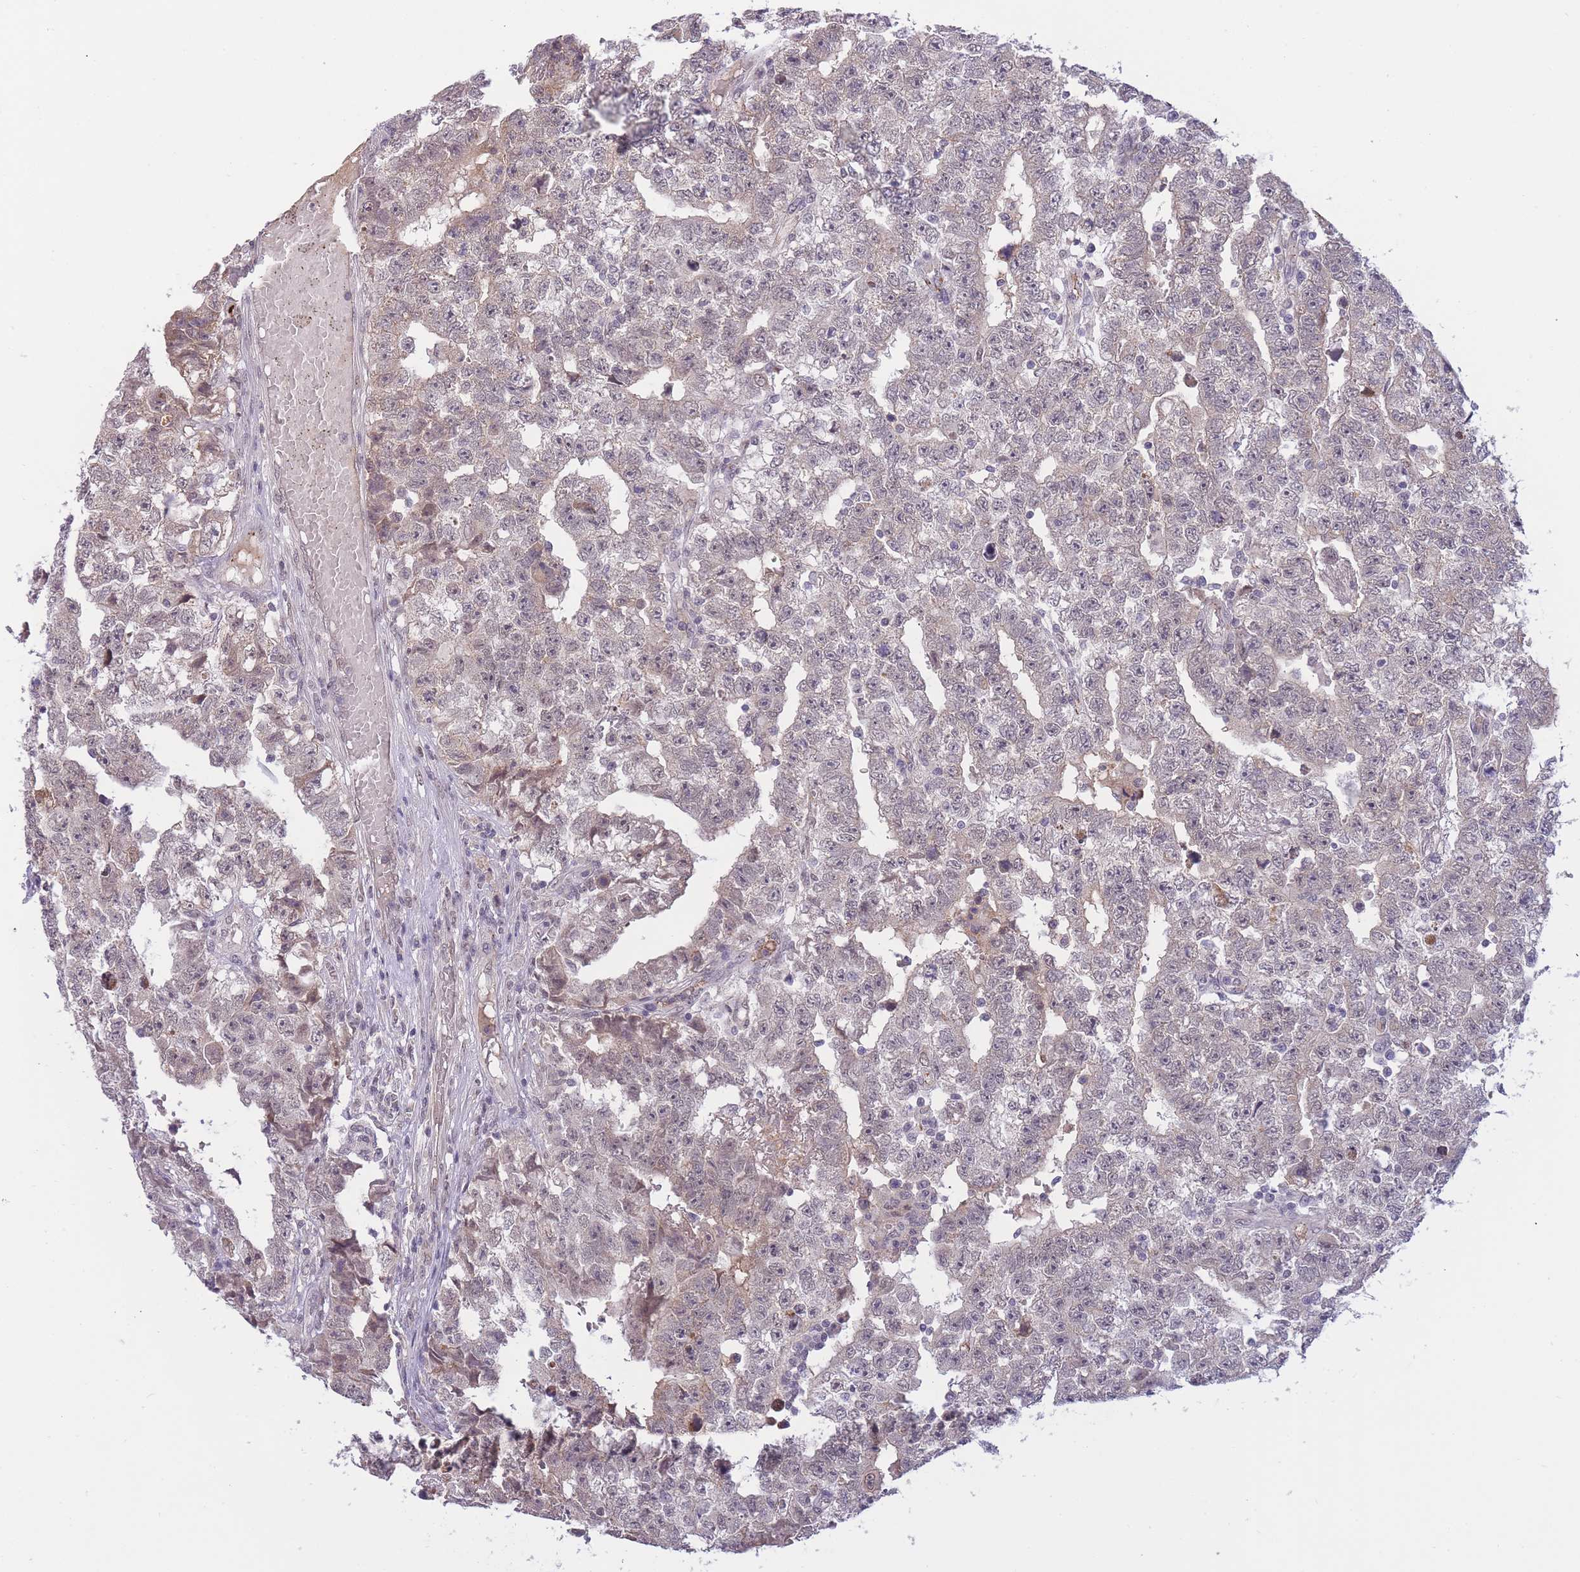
{"staining": {"intensity": "weak", "quantity": "25%-75%", "location": "nuclear"}, "tissue": "testis cancer", "cell_type": "Tumor cells", "image_type": "cancer", "snomed": [{"axis": "morphology", "description": "Carcinoma, Embryonal, NOS"}, {"axis": "topography", "description": "Testis"}], "caption": "This image demonstrates immunohistochemistry (IHC) staining of embryonal carcinoma (testis), with low weak nuclear staining in approximately 25%-75% of tumor cells.", "gene": "GOLGA6L25", "patient": {"sex": "male", "age": 25}}